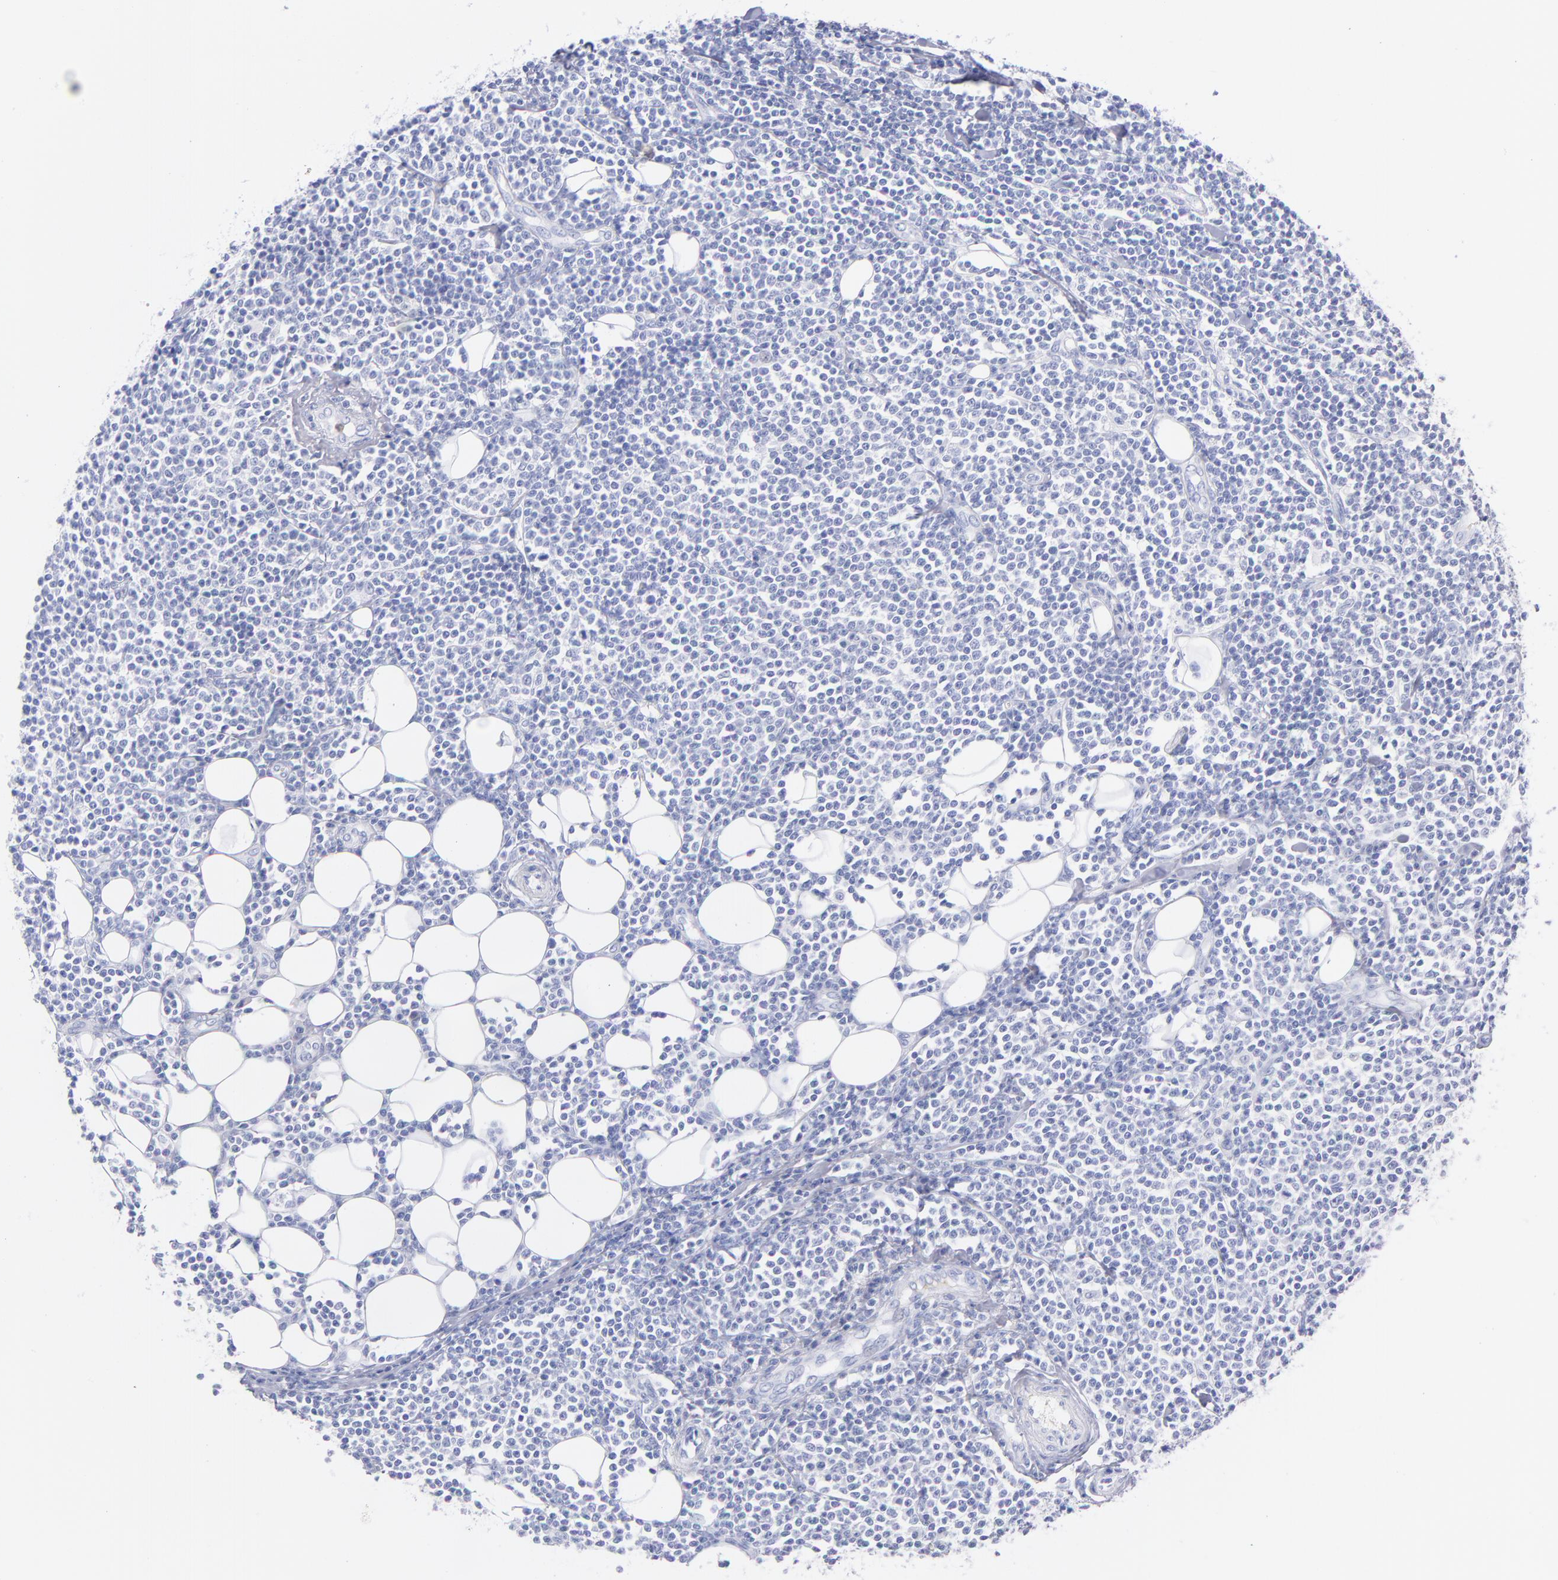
{"staining": {"intensity": "negative", "quantity": "none", "location": "none"}, "tissue": "lymphoma", "cell_type": "Tumor cells", "image_type": "cancer", "snomed": [{"axis": "morphology", "description": "Malignant lymphoma, non-Hodgkin's type, Low grade"}, {"axis": "topography", "description": "Soft tissue"}], "caption": "Tumor cells are negative for protein expression in human lymphoma. (IHC, brightfield microscopy, high magnification).", "gene": "HP", "patient": {"sex": "male", "age": 92}}